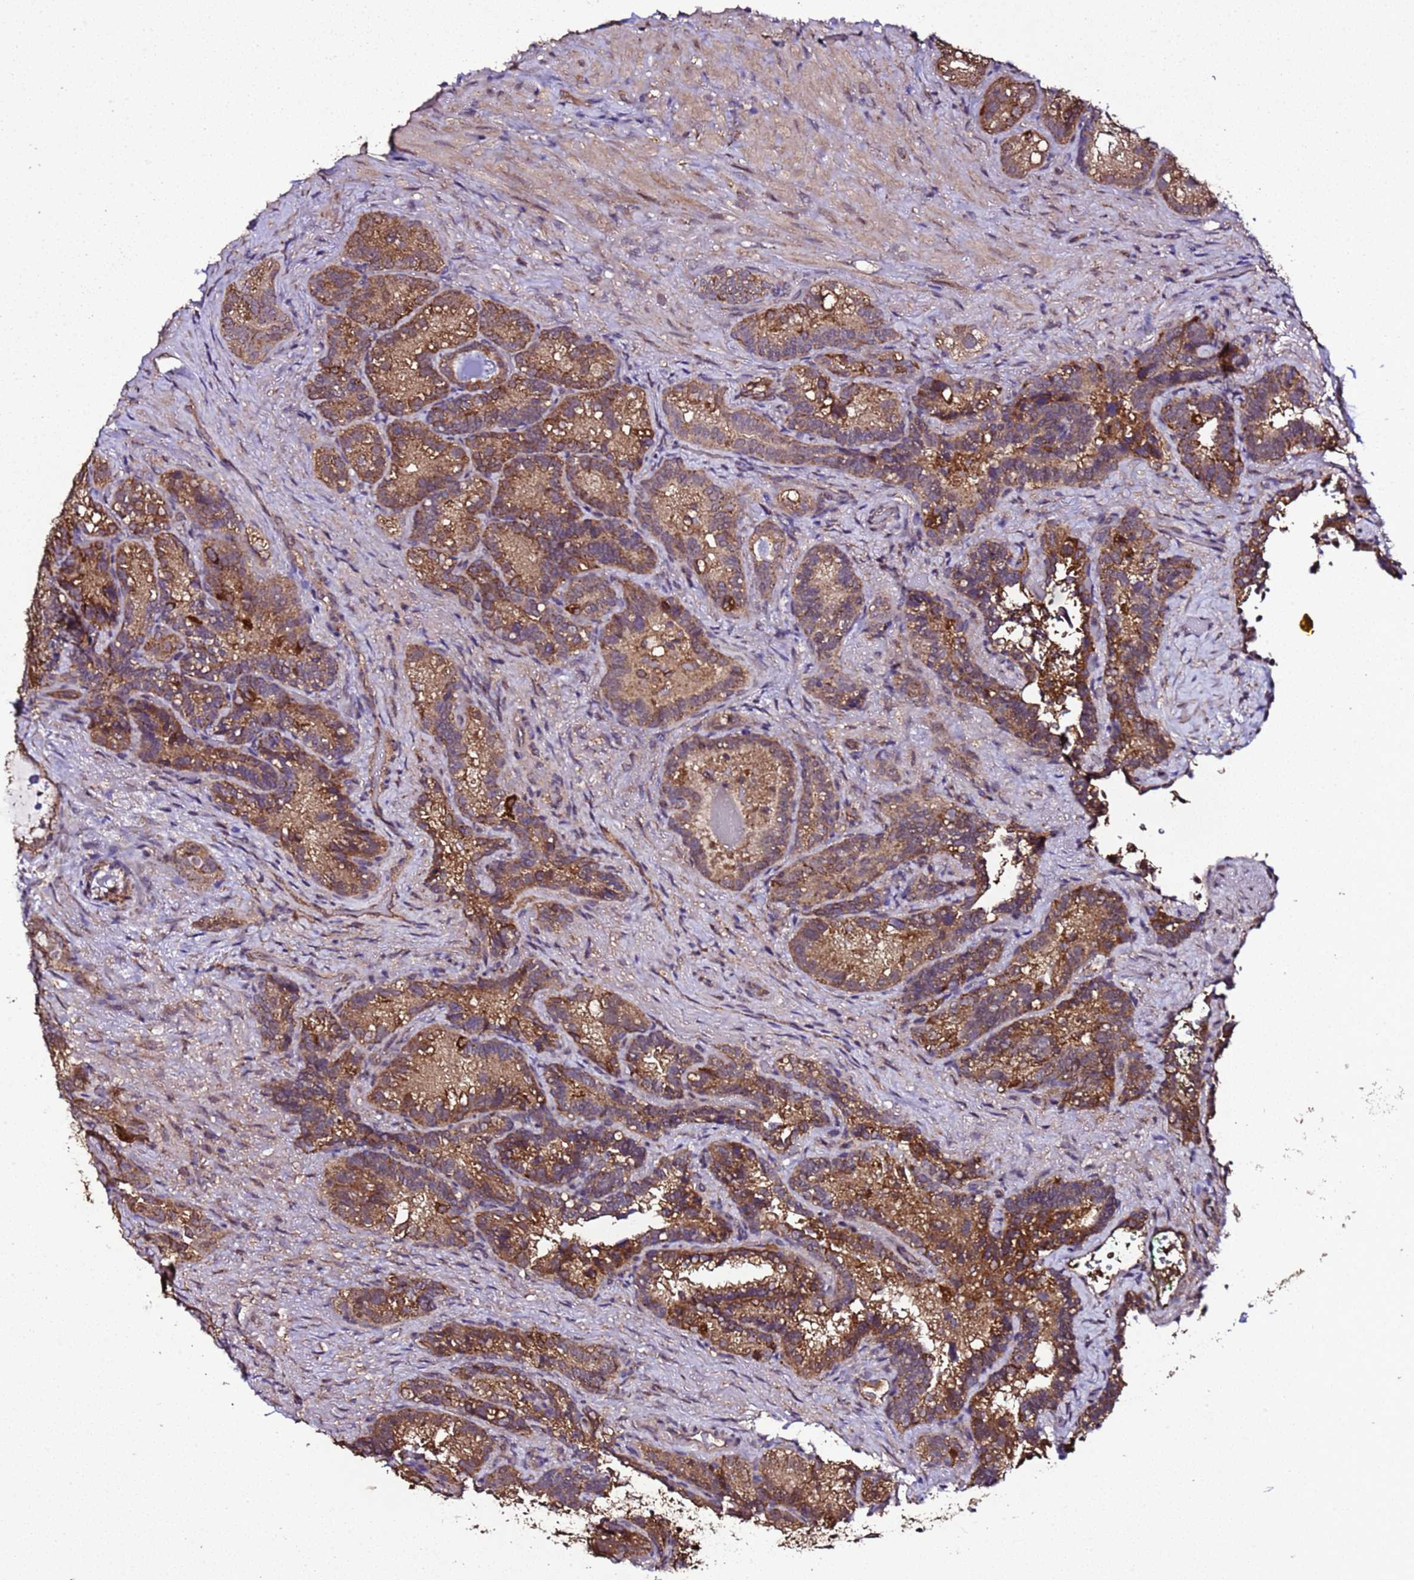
{"staining": {"intensity": "moderate", "quantity": ">75%", "location": "cytoplasmic/membranous"}, "tissue": "seminal vesicle", "cell_type": "Glandular cells", "image_type": "normal", "snomed": [{"axis": "morphology", "description": "Normal tissue, NOS"}, {"axis": "topography", "description": "Seminal veicle"}], "caption": "Seminal vesicle stained with immunohistochemistry displays moderate cytoplasmic/membranous positivity in approximately >75% of glandular cells. (Stains: DAB in brown, nuclei in blue, Microscopy: brightfield microscopy at high magnification).", "gene": "HSPBAP1", "patient": {"sex": "male", "age": 62}}